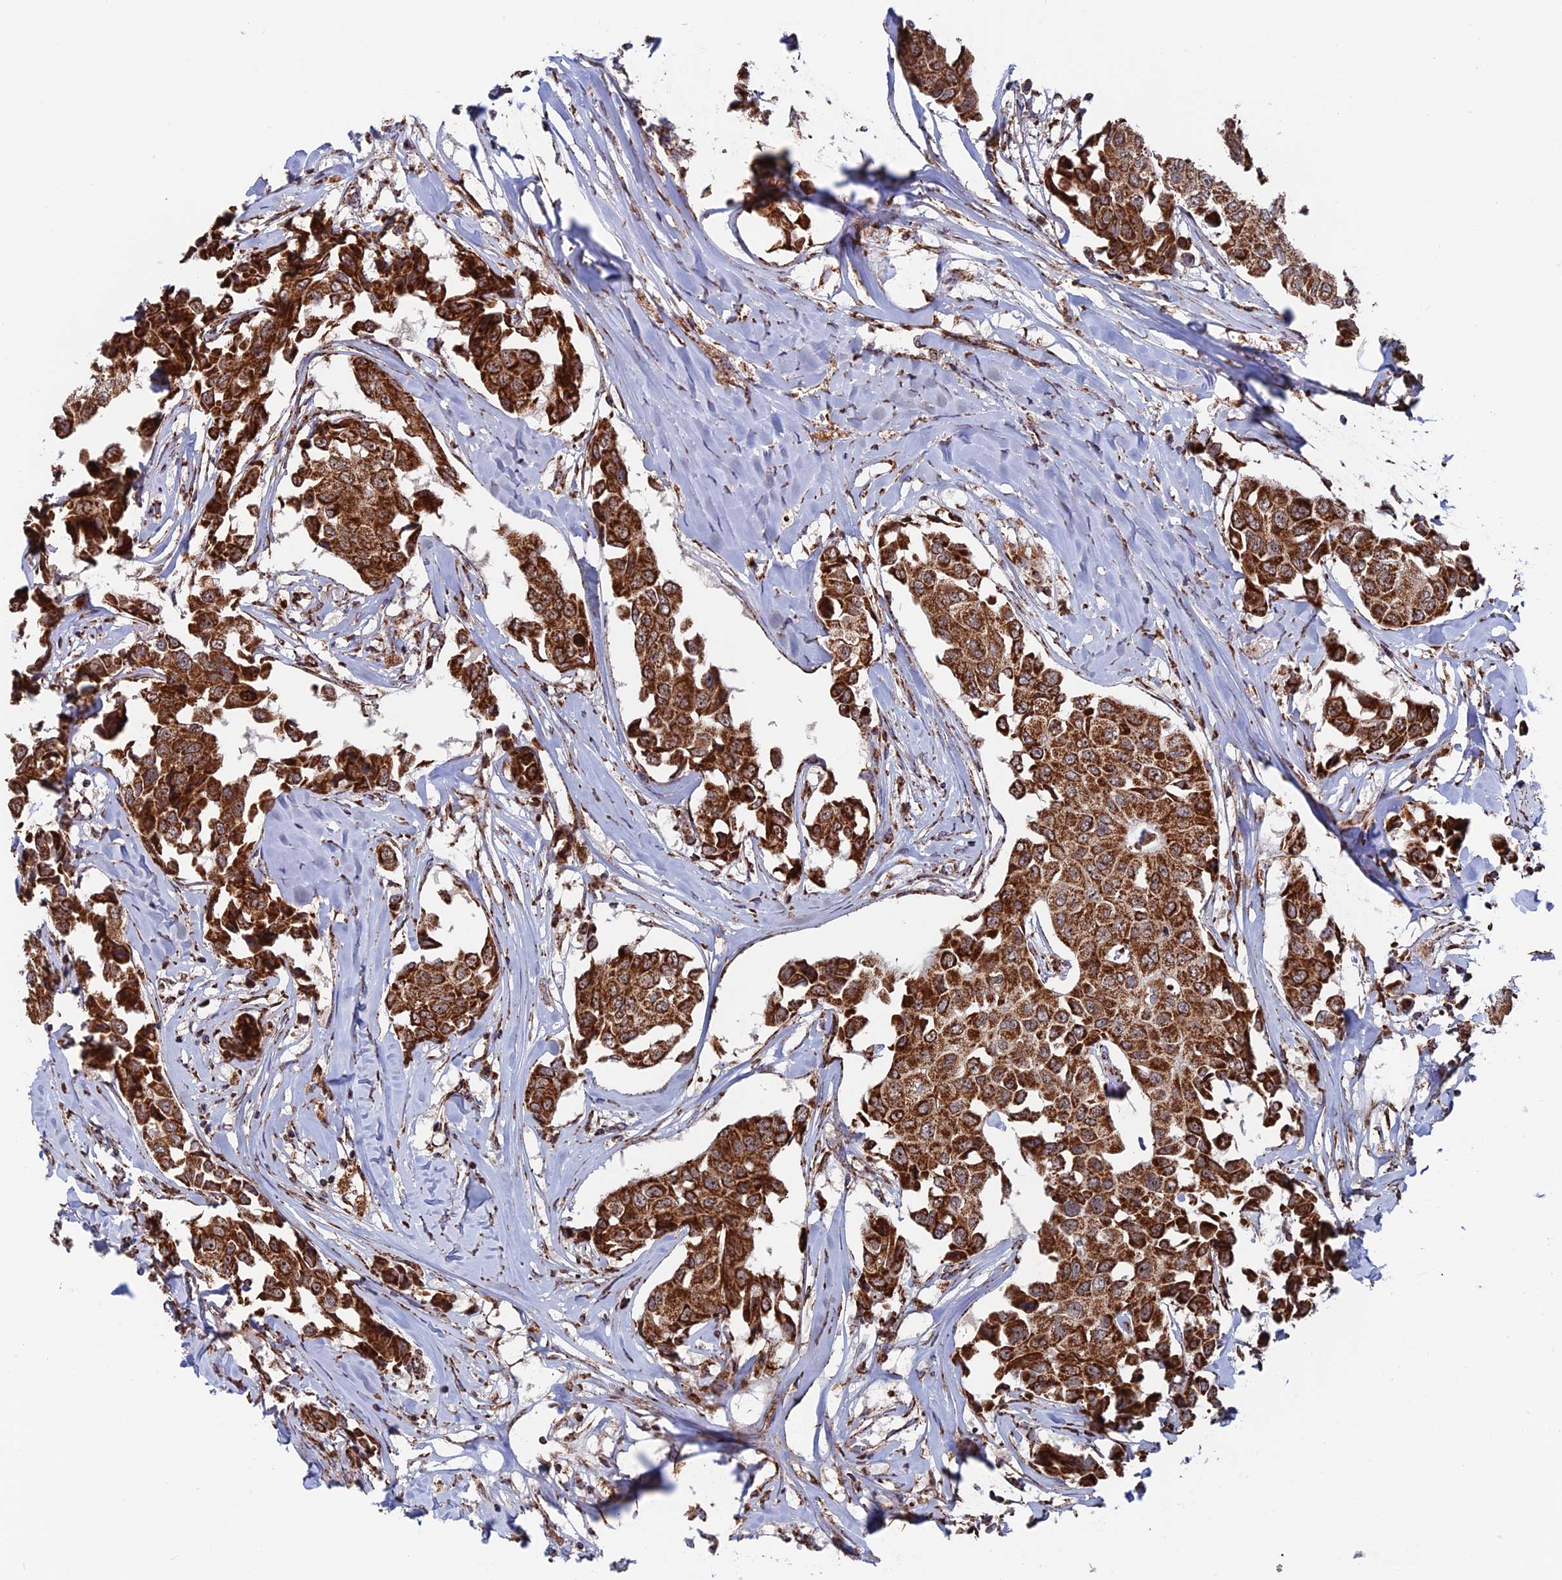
{"staining": {"intensity": "strong", "quantity": ">75%", "location": "cytoplasmic/membranous"}, "tissue": "breast cancer", "cell_type": "Tumor cells", "image_type": "cancer", "snomed": [{"axis": "morphology", "description": "Duct carcinoma"}, {"axis": "topography", "description": "Breast"}], "caption": "A photomicrograph of infiltrating ductal carcinoma (breast) stained for a protein demonstrates strong cytoplasmic/membranous brown staining in tumor cells. Using DAB (brown) and hematoxylin (blue) stains, captured at high magnification using brightfield microscopy.", "gene": "DTYMK", "patient": {"sex": "female", "age": 80}}